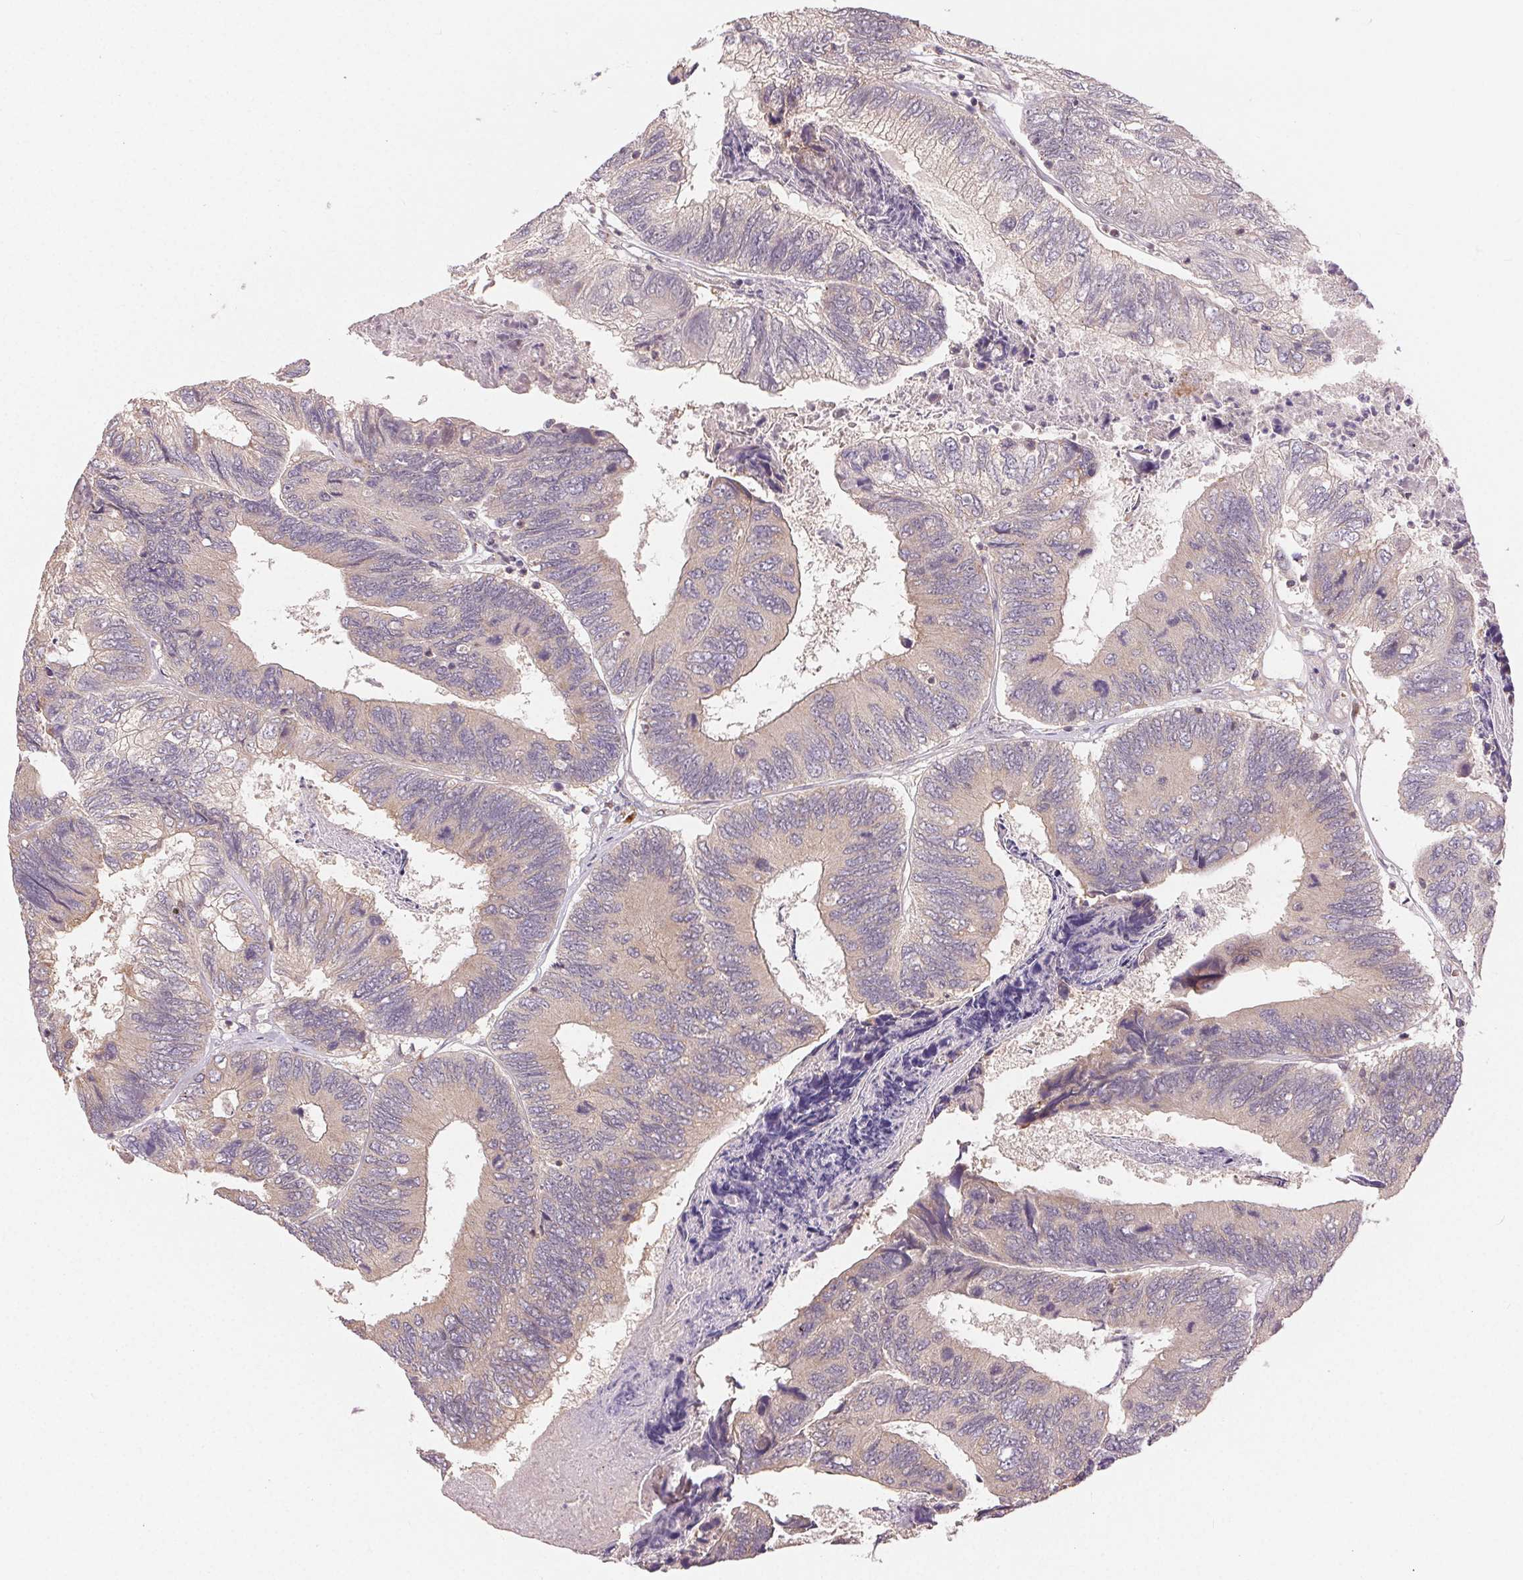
{"staining": {"intensity": "moderate", "quantity": "25%-75%", "location": "cytoplasmic/membranous"}, "tissue": "colorectal cancer", "cell_type": "Tumor cells", "image_type": "cancer", "snomed": [{"axis": "morphology", "description": "Adenocarcinoma, NOS"}, {"axis": "topography", "description": "Colon"}], "caption": "Approximately 25%-75% of tumor cells in human colorectal adenocarcinoma demonstrate moderate cytoplasmic/membranous protein staining as visualized by brown immunohistochemical staining.", "gene": "MAPKAPK2", "patient": {"sex": "female", "age": 67}}